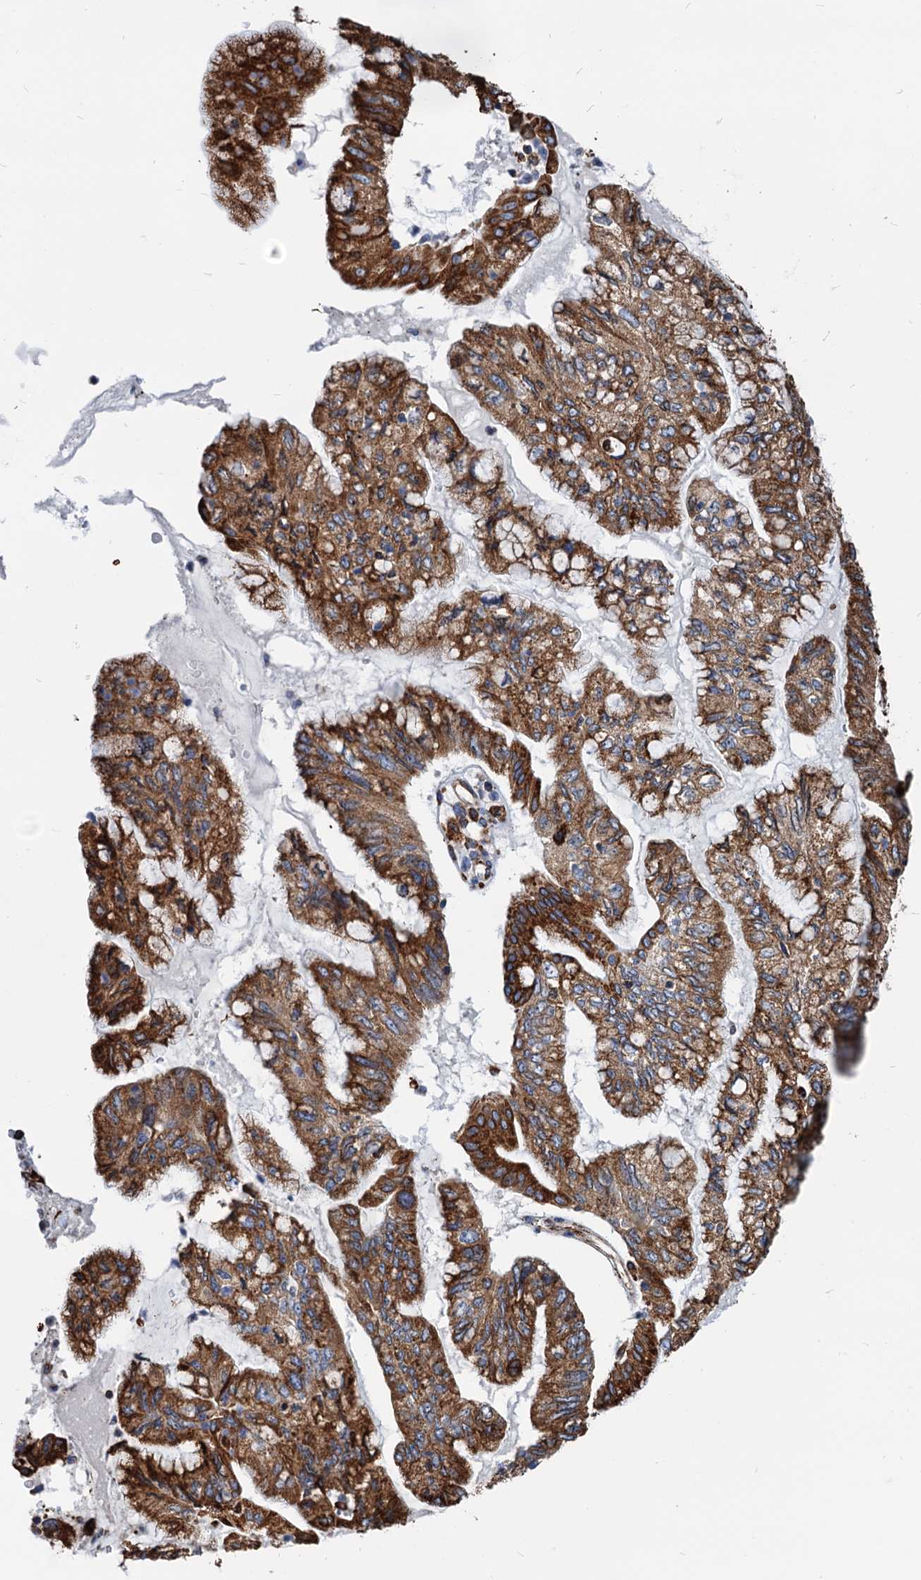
{"staining": {"intensity": "strong", "quantity": ">75%", "location": "cytoplasmic/membranous"}, "tissue": "pancreatic cancer", "cell_type": "Tumor cells", "image_type": "cancer", "snomed": [{"axis": "morphology", "description": "Adenocarcinoma, NOS"}, {"axis": "topography", "description": "Pancreas"}], "caption": "Immunohistochemical staining of adenocarcinoma (pancreatic) shows high levels of strong cytoplasmic/membranous positivity in approximately >75% of tumor cells. (DAB (3,3'-diaminobenzidine) IHC with brightfield microscopy, high magnification).", "gene": "HSPA5", "patient": {"sex": "female", "age": 73}}